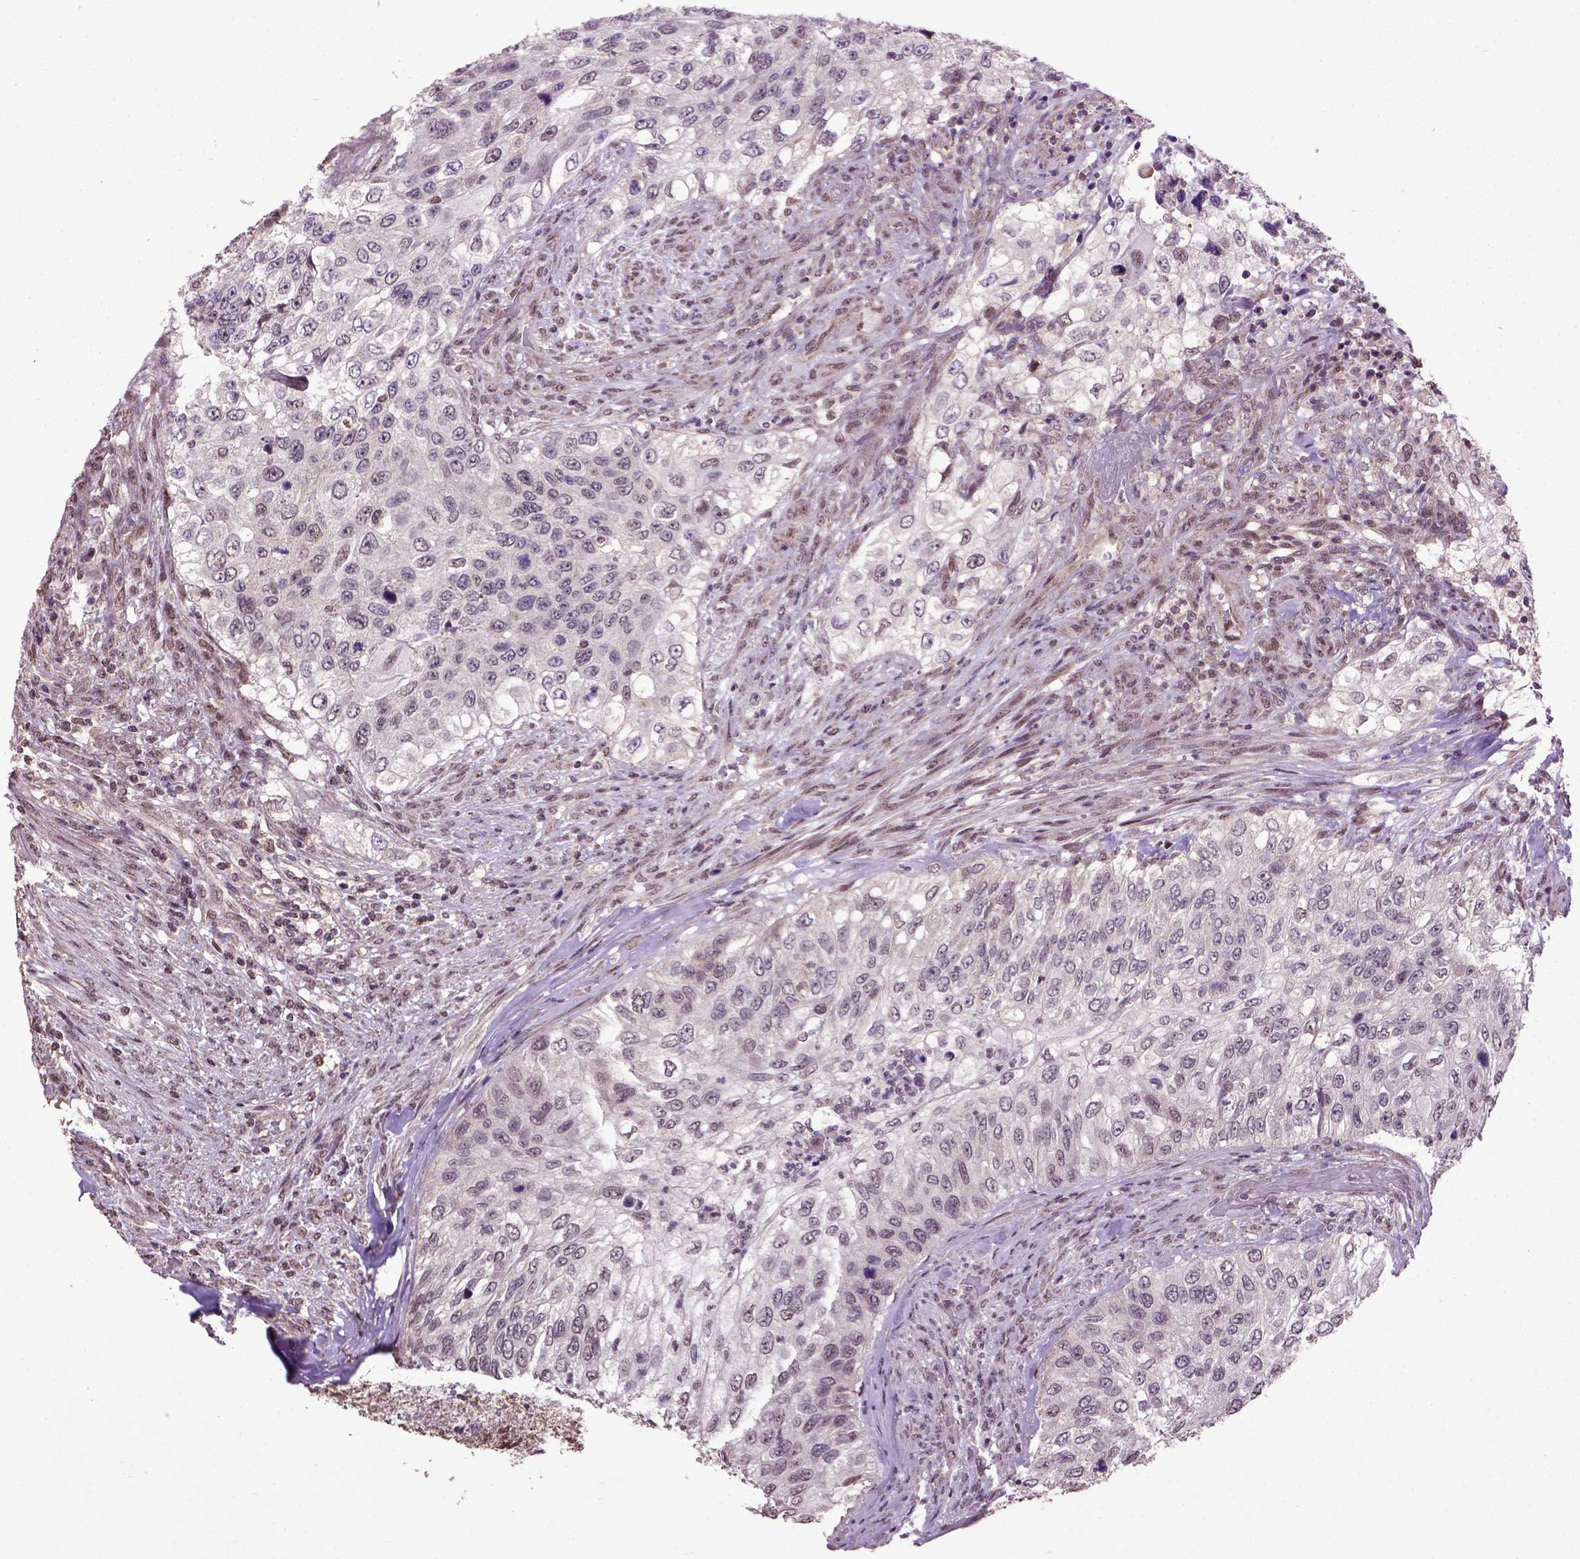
{"staining": {"intensity": "weak", "quantity": "<25%", "location": "nuclear"}, "tissue": "urothelial cancer", "cell_type": "Tumor cells", "image_type": "cancer", "snomed": [{"axis": "morphology", "description": "Urothelial carcinoma, High grade"}, {"axis": "topography", "description": "Urinary bladder"}], "caption": "The image demonstrates no staining of tumor cells in urothelial cancer. (DAB (3,3'-diaminobenzidine) immunohistochemistry, high magnification).", "gene": "UBA3", "patient": {"sex": "female", "age": 60}}